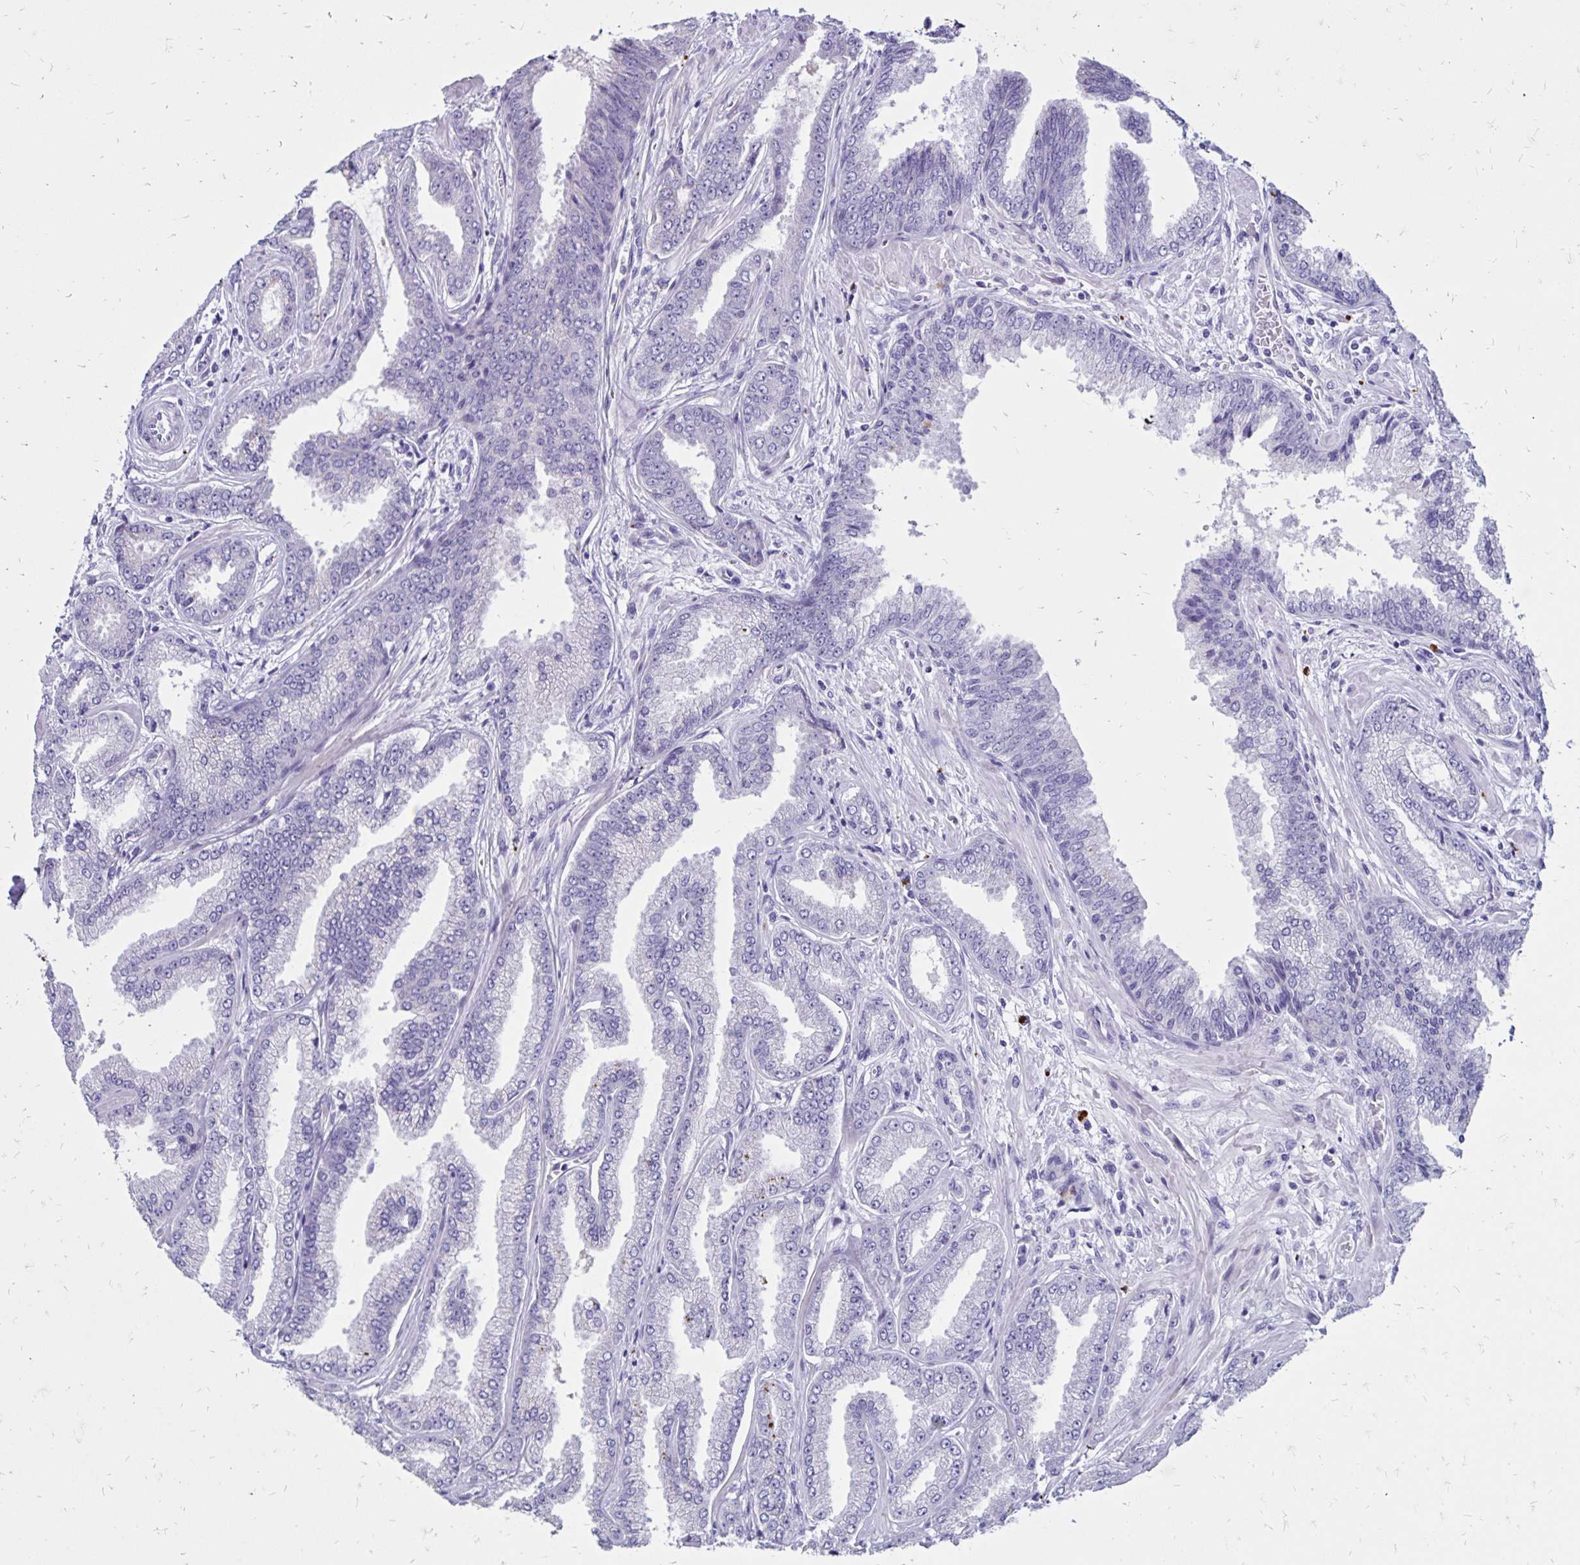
{"staining": {"intensity": "negative", "quantity": "none", "location": "none"}, "tissue": "prostate cancer", "cell_type": "Tumor cells", "image_type": "cancer", "snomed": [{"axis": "morphology", "description": "Adenocarcinoma, Low grade"}, {"axis": "topography", "description": "Prostate"}], "caption": "A micrograph of human adenocarcinoma (low-grade) (prostate) is negative for staining in tumor cells.", "gene": "EVPL", "patient": {"sex": "male", "age": 55}}